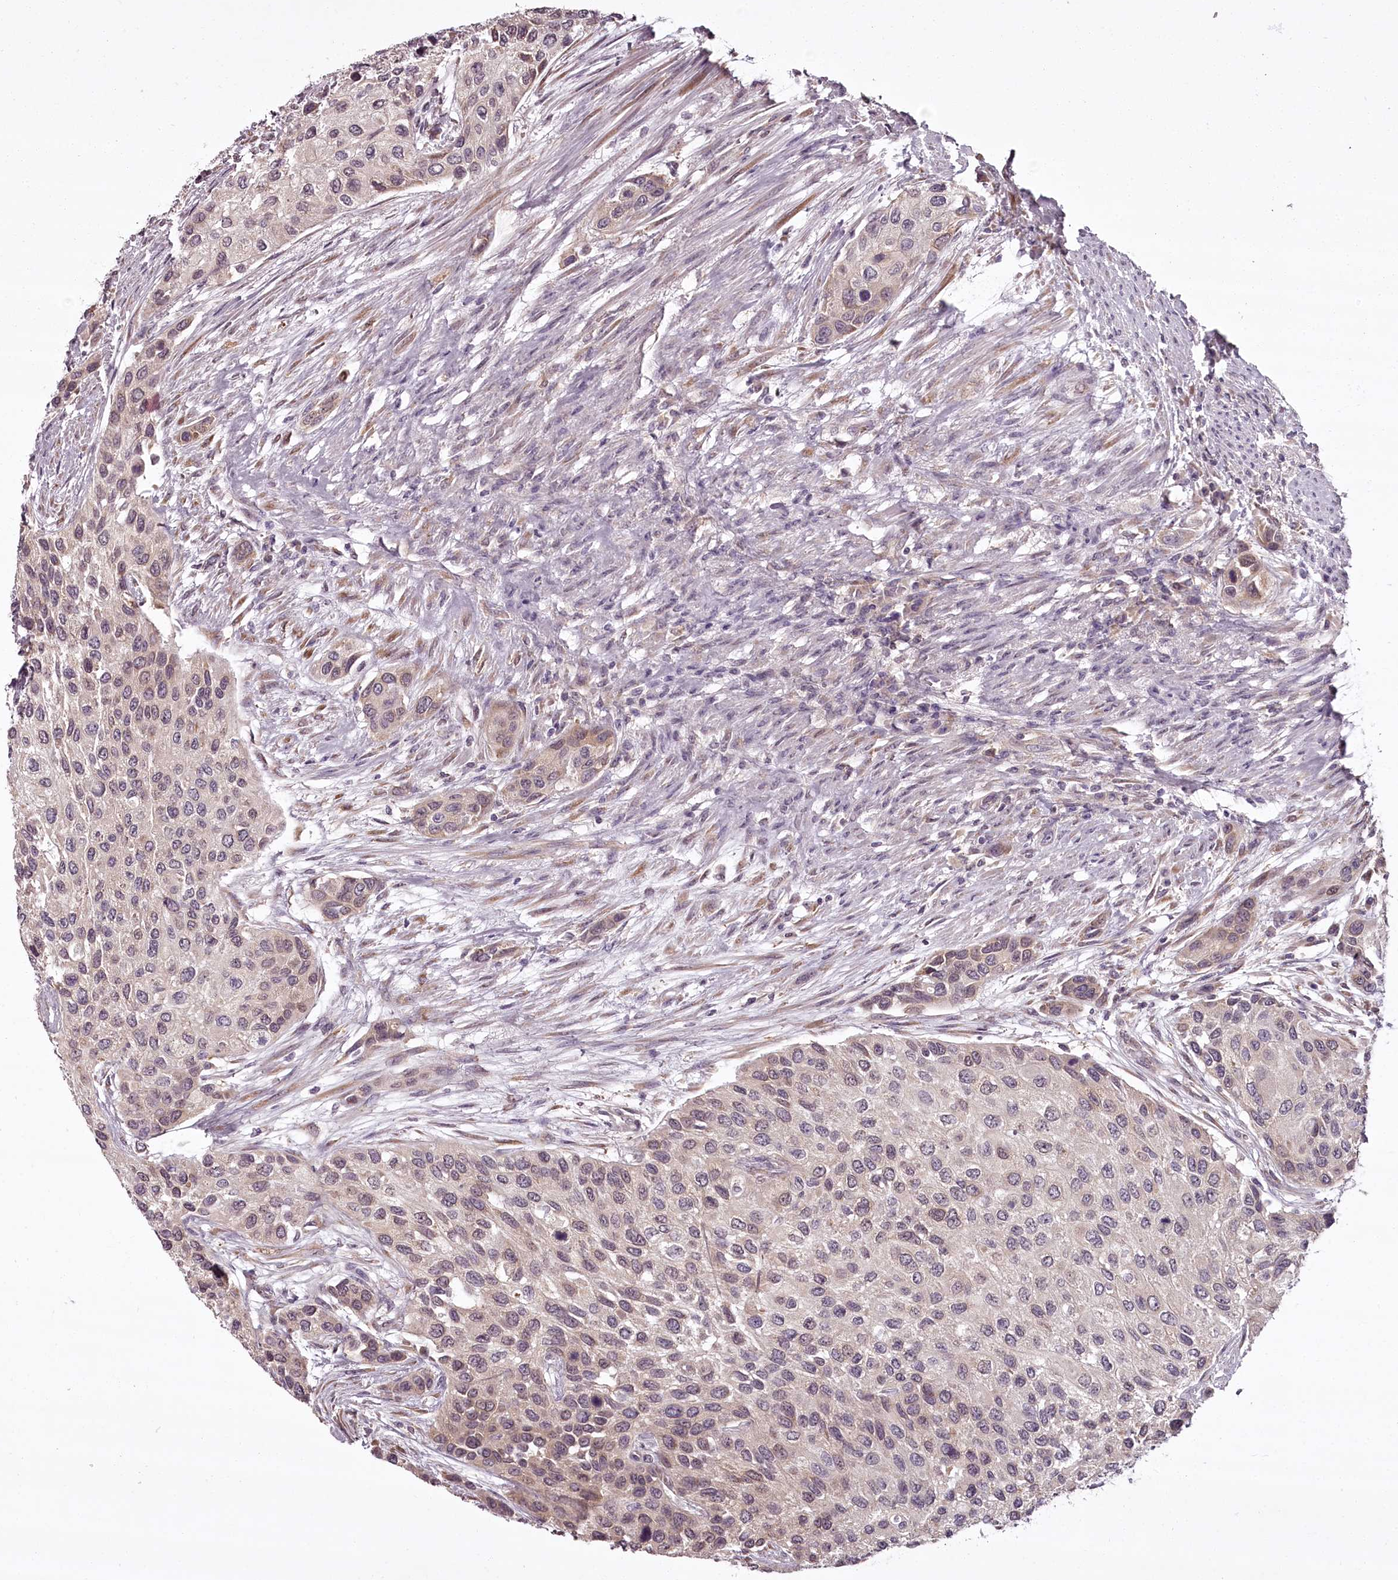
{"staining": {"intensity": "weak", "quantity": "<25%", "location": "nuclear"}, "tissue": "urothelial cancer", "cell_type": "Tumor cells", "image_type": "cancer", "snomed": [{"axis": "morphology", "description": "Normal tissue, NOS"}, {"axis": "morphology", "description": "Urothelial carcinoma, High grade"}, {"axis": "topography", "description": "Vascular tissue"}, {"axis": "topography", "description": "Urinary bladder"}], "caption": "Tumor cells show no significant positivity in urothelial cancer. (Brightfield microscopy of DAB immunohistochemistry (IHC) at high magnification).", "gene": "CCDC92", "patient": {"sex": "female", "age": 56}}